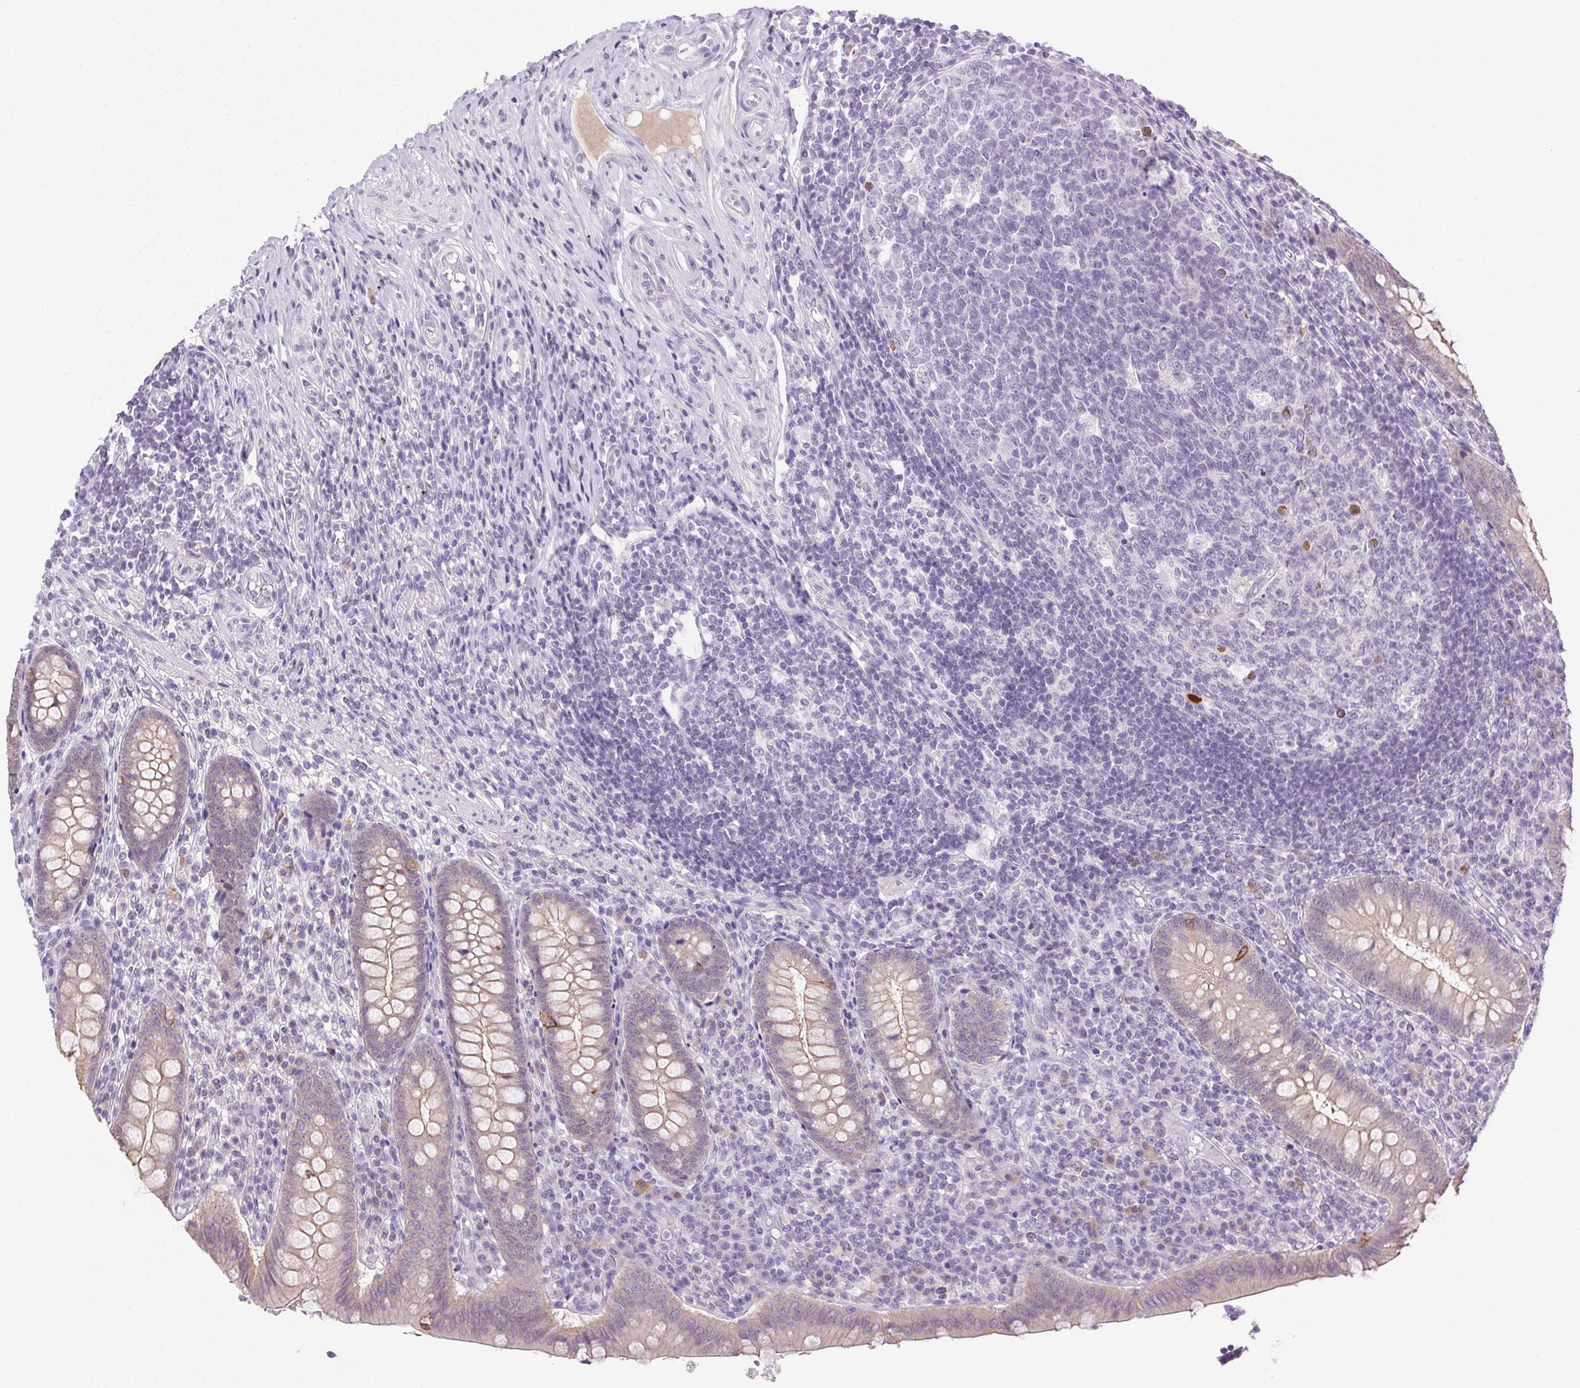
{"staining": {"intensity": "weak", "quantity": "25%-75%", "location": "cytoplasmic/membranous"}, "tissue": "appendix", "cell_type": "Glandular cells", "image_type": "normal", "snomed": [{"axis": "morphology", "description": "Normal tissue, NOS"}, {"axis": "topography", "description": "Appendix"}], "caption": "Immunohistochemistry (IHC) histopathology image of unremarkable appendix: human appendix stained using immunohistochemistry exhibits low levels of weak protein expression localized specifically in the cytoplasmic/membranous of glandular cells, appearing as a cytoplasmic/membranous brown color.", "gene": "CLDN10", "patient": {"sex": "male", "age": 18}}